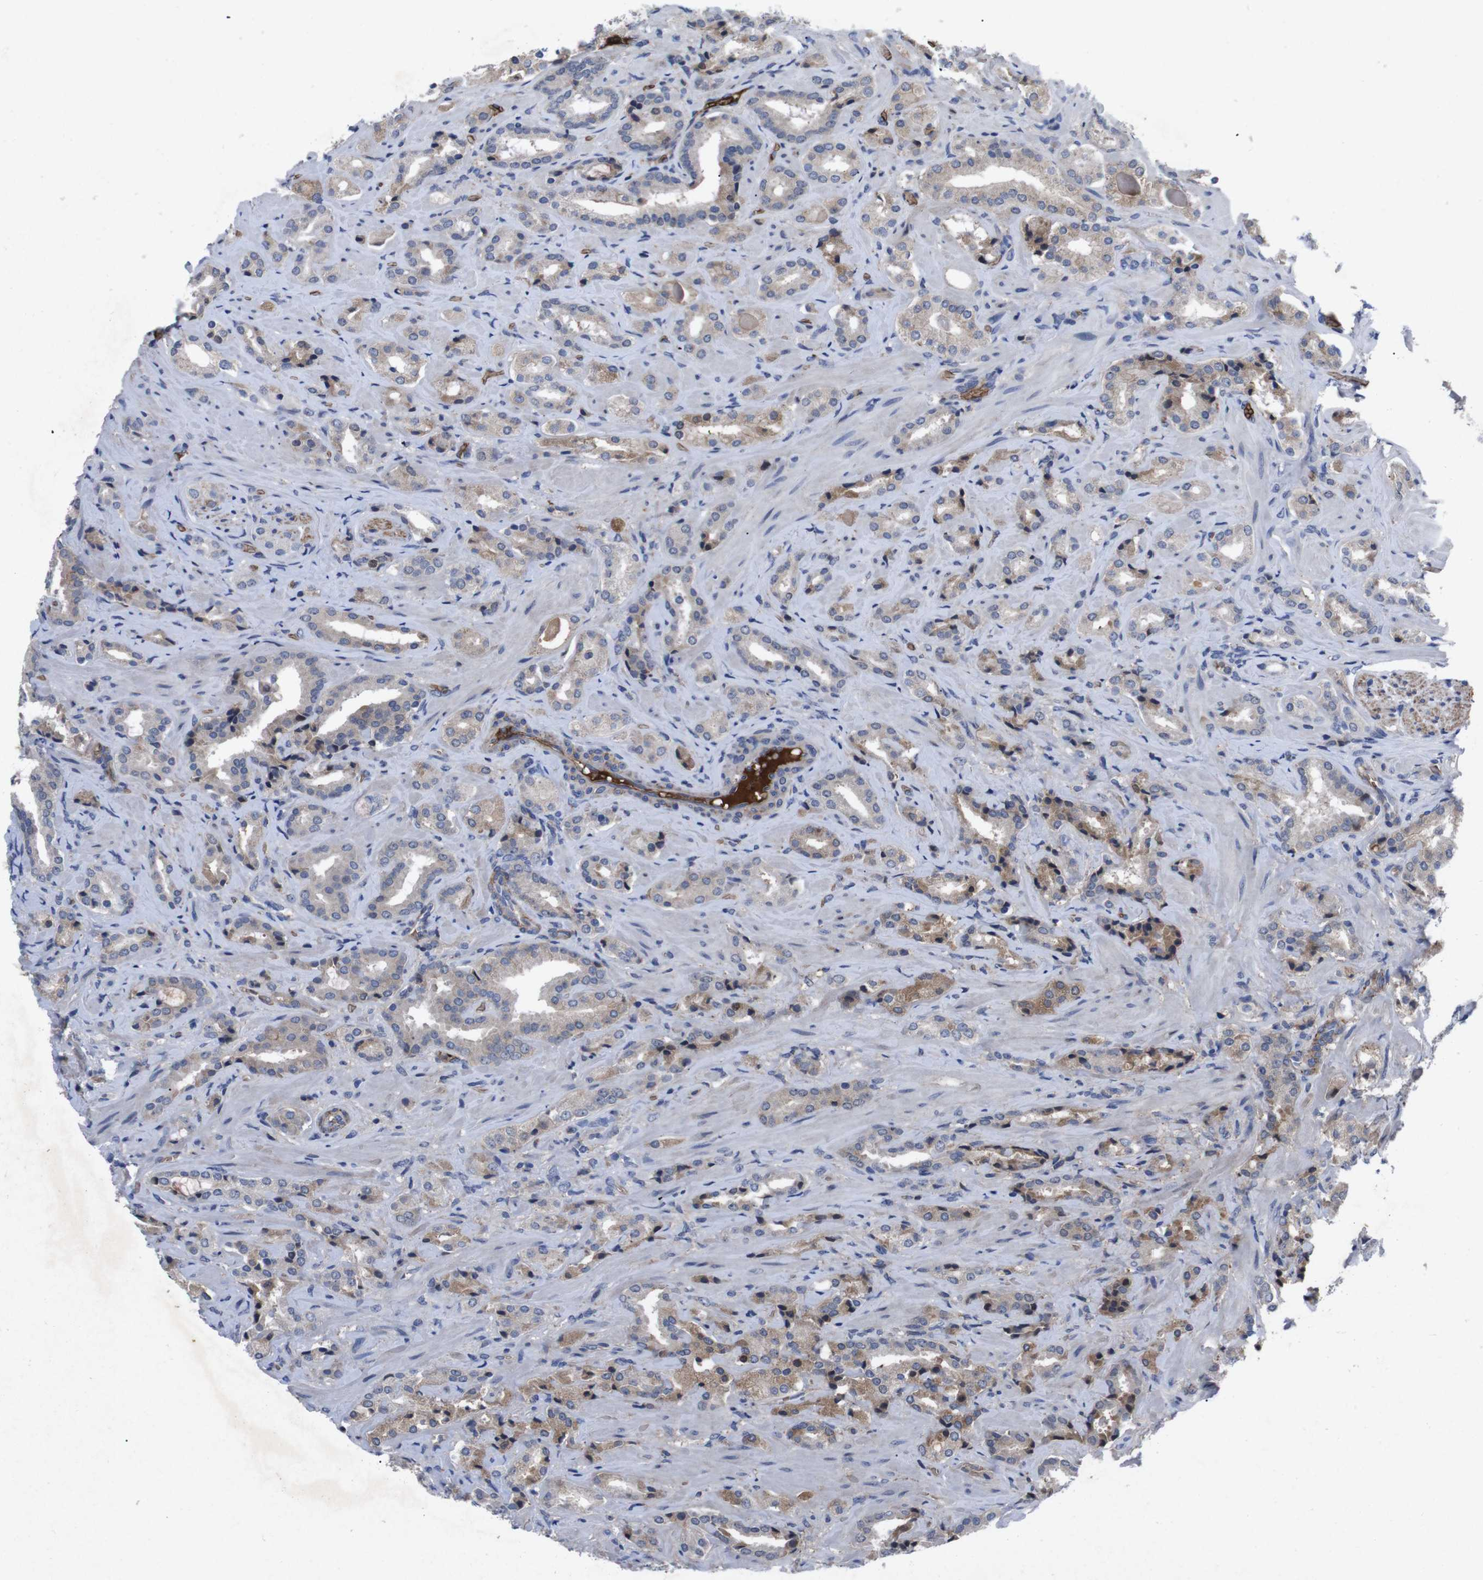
{"staining": {"intensity": "moderate", "quantity": "25%-75%", "location": "cytoplasmic/membranous"}, "tissue": "prostate cancer", "cell_type": "Tumor cells", "image_type": "cancer", "snomed": [{"axis": "morphology", "description": "Adenocarcinoma, High grade"}, {"axis": "topography", "description": "Prostate"}], "caption": "High-grade adenocarcinoma (prostate) tissue shows moderate cytoplasmic/membranous positivity in about 25%-75% of tumor cells, visualized by immunohistochemistry. (Stains: DAB in brown, nuclei in blue, Microscopy: brightfield microscopy at high magnification).", "gene": "SPTB", "patient": {"sex": "male", "age": 64}}